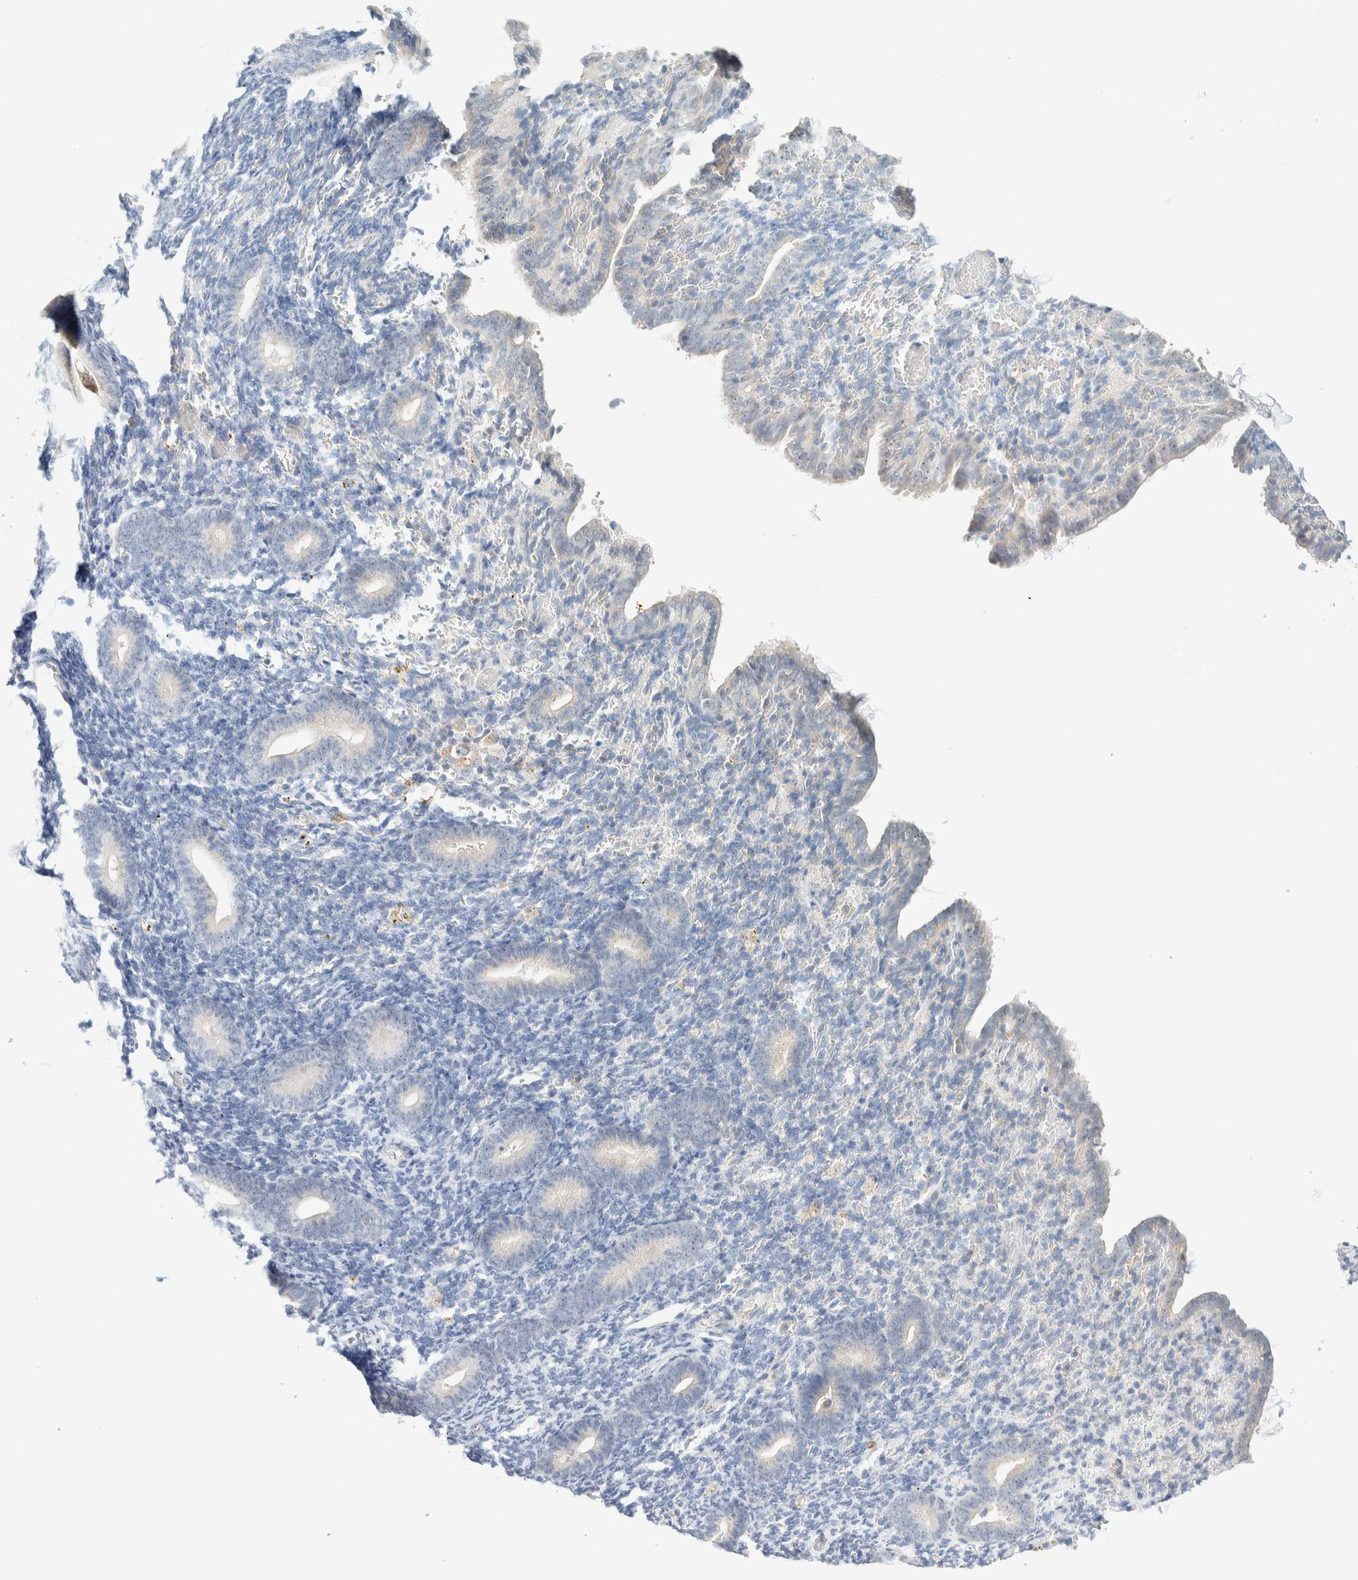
{"staining": {"intensity": "negative", "quantity": "none", "location": "none"}, "tissue": "endometrium", "cell_type": "Cells in endometrial stroma", "image_type": "normal", "snomed": [{"axis": "morphology", "description": "Normal tissue, NOS"}, {"axis": "topography", "description": "Endometrium"}], "caption": "An IHC histopathology image of benign endometrium is shown. There is no staining in cells in endometrial stroma of endometrium. Brightfield microscopy of IHC stained with DAB (brown) and hematoxylin (blue), captured at high magnification.", "gene": "NDE1", "patient": {"sex": "female", "age": 51}}